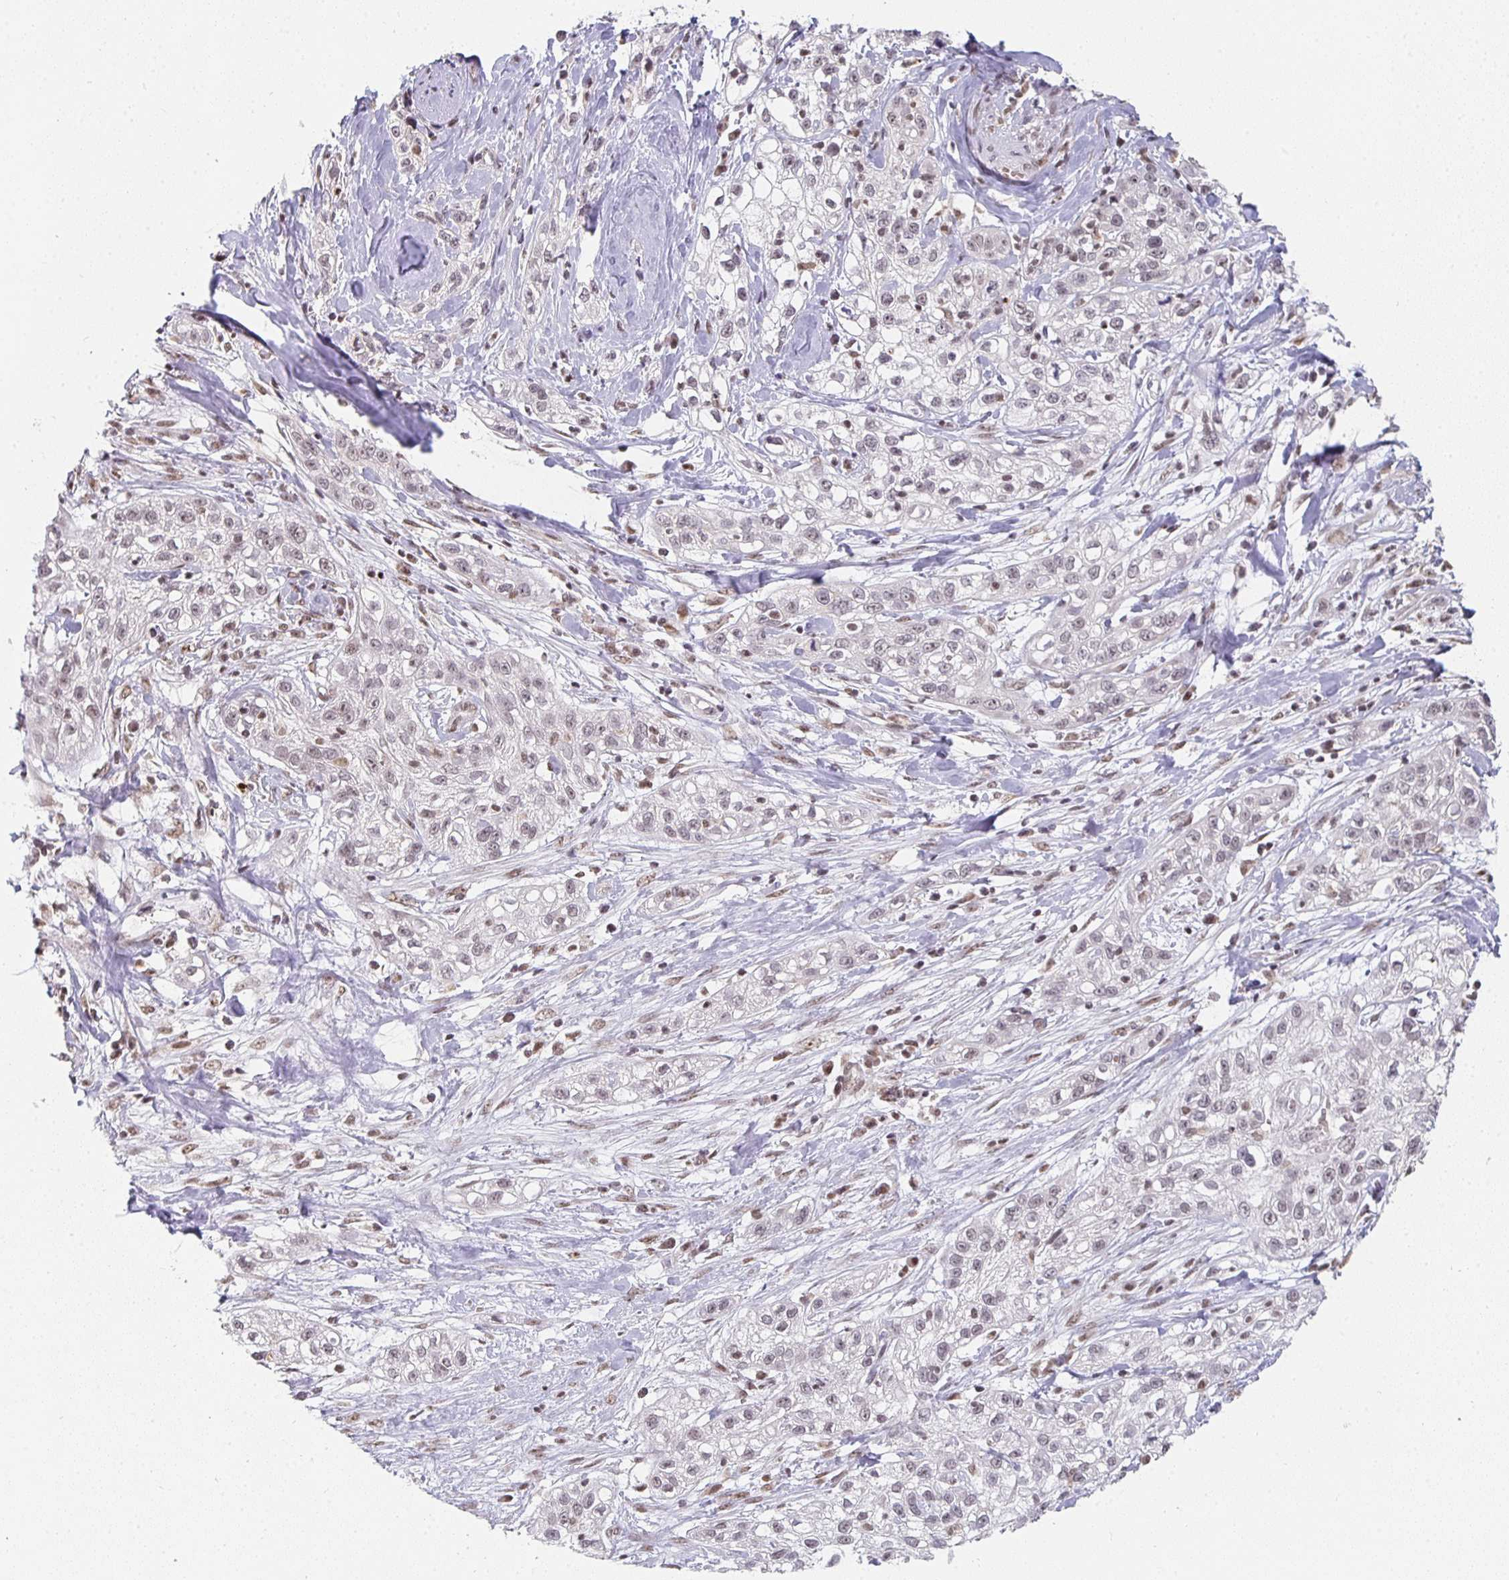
{"staining": {"intensity": "negative", "quantity": "none", "location": "none"}, "tissue": "skin cancer", "cell_type": "Tumor cells", "image_type": "cancer", "snomed": [{"axis": "morphology", "description": "Squamous cell carcinoma, NOS"}, {"axis": "topography", "description": "Skin"}], "caption": "Tumor cells are negative for protein expression in human squamous cell carcinoma (skin). (Stains: DAB immunohistochemistry with hematoxylin counter stain, Microscopy: brightfield microscopy at high magnification).", "gene": "SMARCA2", "patient": {"sex": "male", "age": 82}}